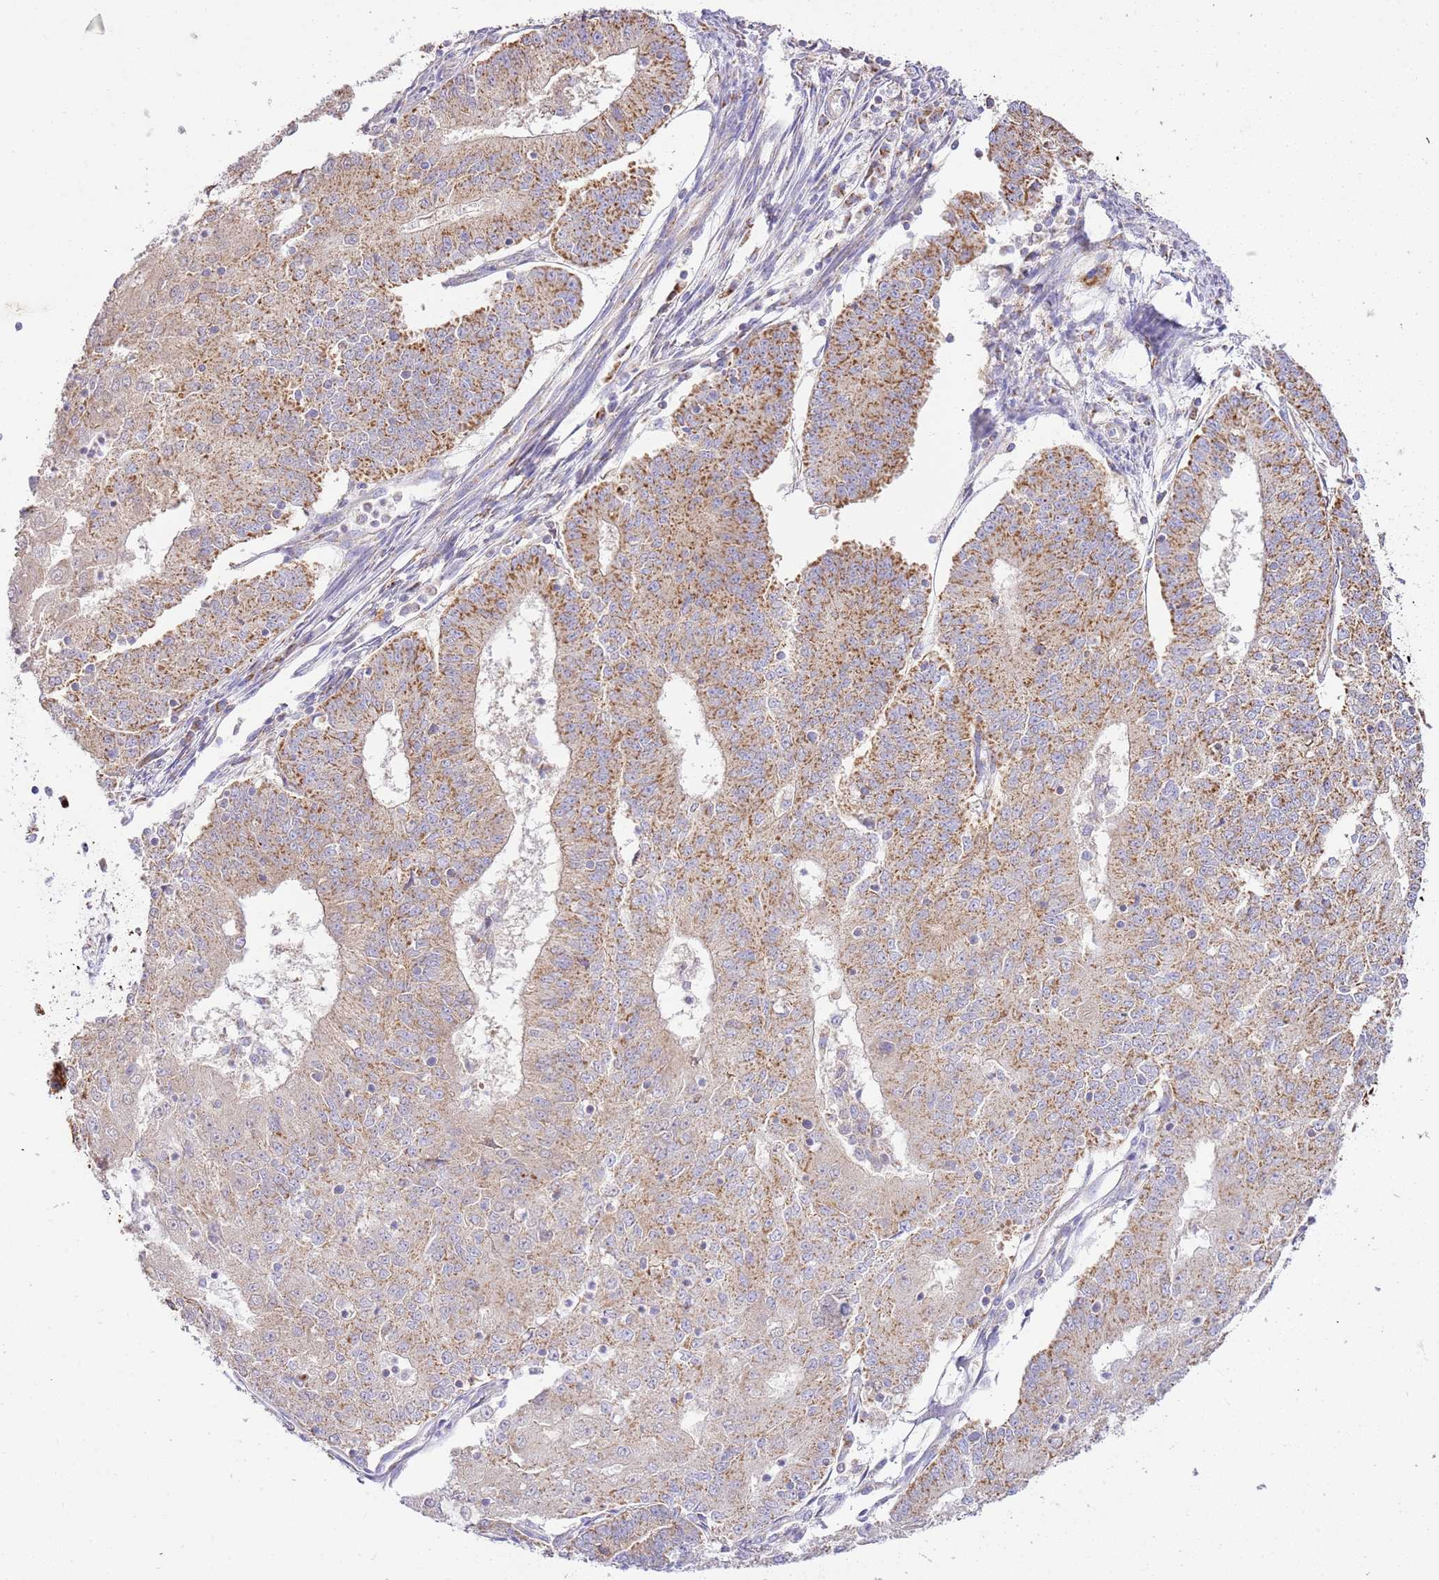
{"staining": {"intensity": "strong", "quantity": ">75%", "location": "cytoplasmic/membranous"}, "tissue": "endometrial cancer", "cell_type": "Tumor cells", "image_type": "cancer", "snomed": [{"axis": "morphology", "description": "Adenocarcinoma, NOS"}, {"axis": "topography", "description": "Endometrium"}], "caption": "Immunohistochemical staining of human endometrial cancer reveals high levels of strong cytoplasmic/membranous staining in approximately >75% of tumor cells. The protein of interest is stained brown, and the nuclei are stained in blue (DAB (3,3'-diaminobenzidine) IHC with brightfield microscopy, high magnification).", "gene": "ZBTB39", "patient": {"sex": "female", "age": 56}}